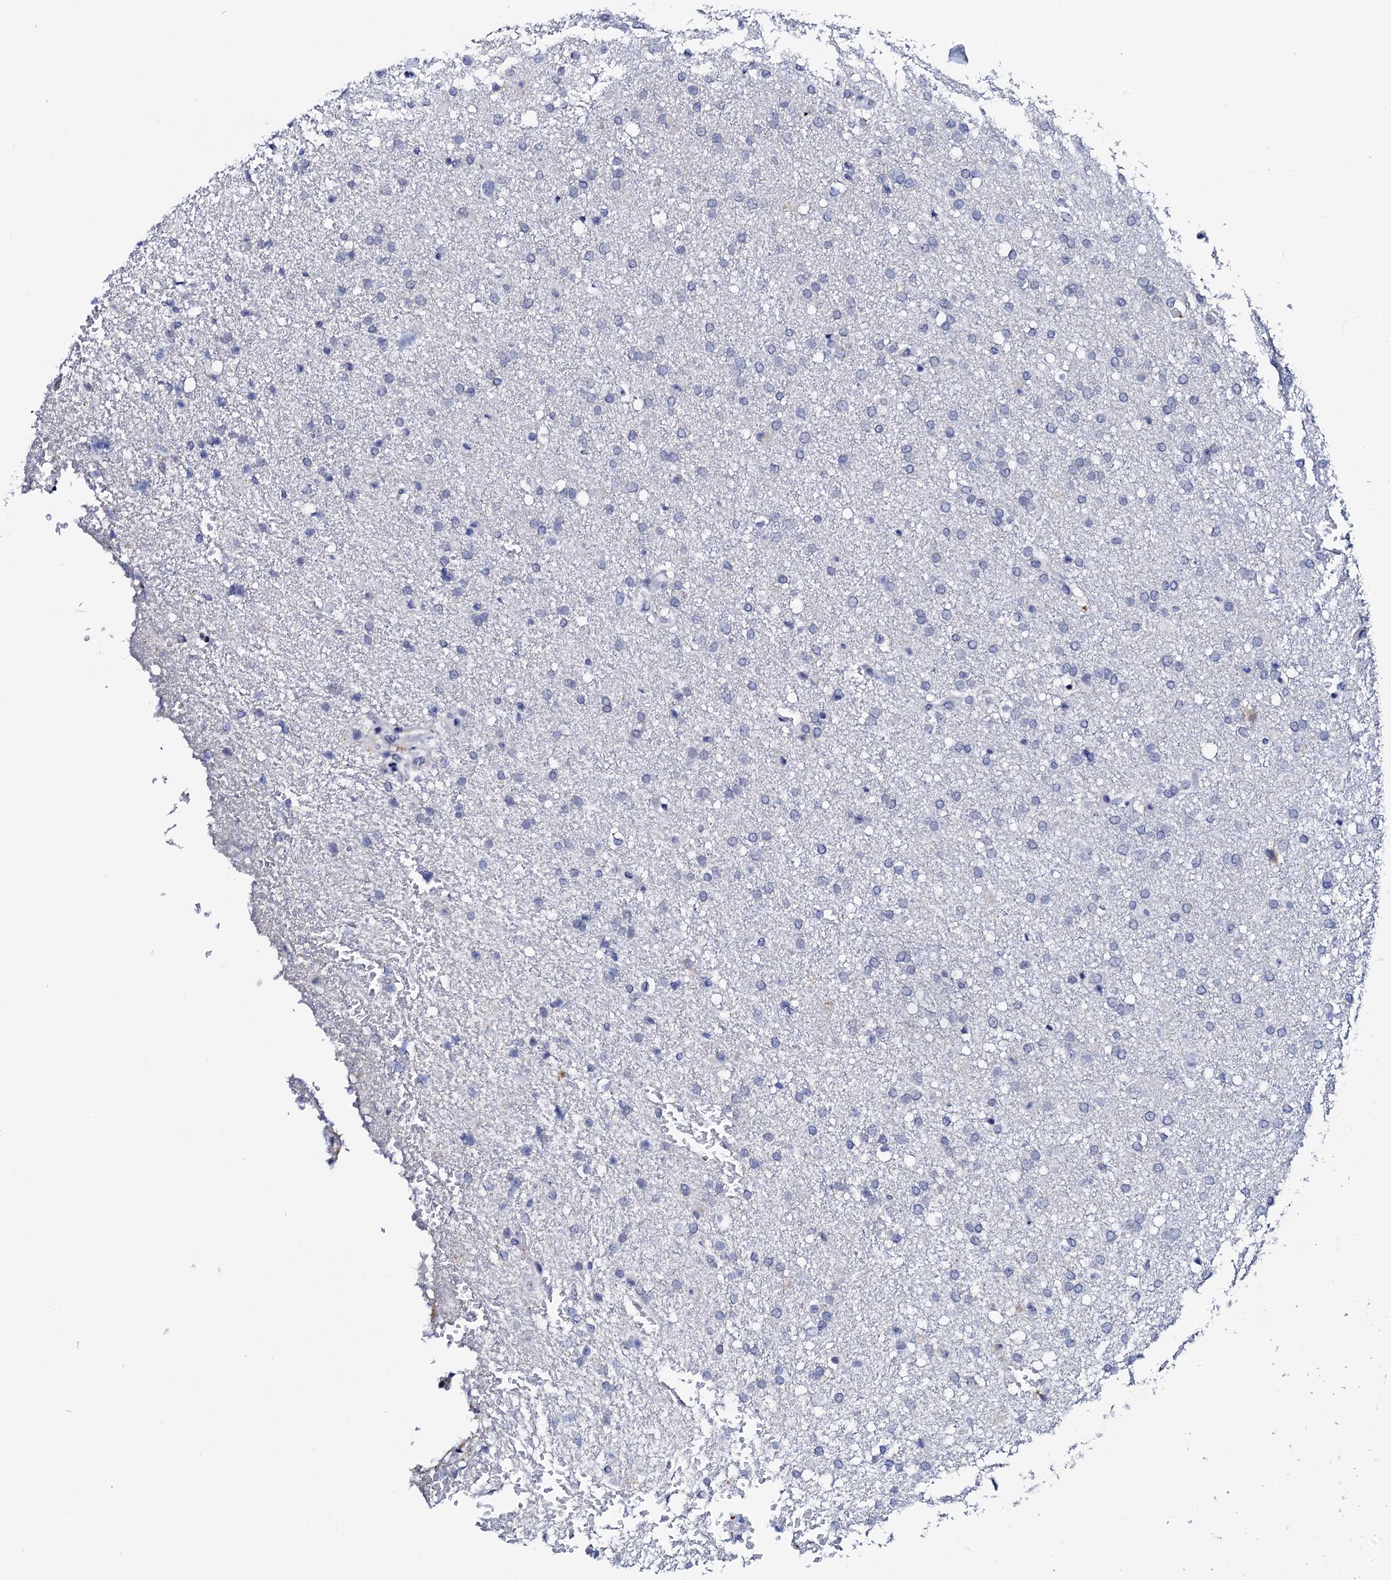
{"staining": {"intensity": "negative", "quantity": "none", "location": "none"}, "tissue": "glioma", "cell_type": "Tumor cells", "image_type": "cancer", "snomed": [{"axis": "morphology", "description": "Glioma, malignant, High grade"}, {"axis": "topography", "description": "Brain"}], "caption": "Immunohistochemical staining of human malignant glioma (high-grade) demonstrates no significant staining in tumor cells. The staining was performed using DAB to visualize the protein expression in brown, while the nuclei were stained in blue with hematoxylin (Magnification: 20x).", "gene": "SPATA19", "patient": {"sex": "male", "age": 72}}